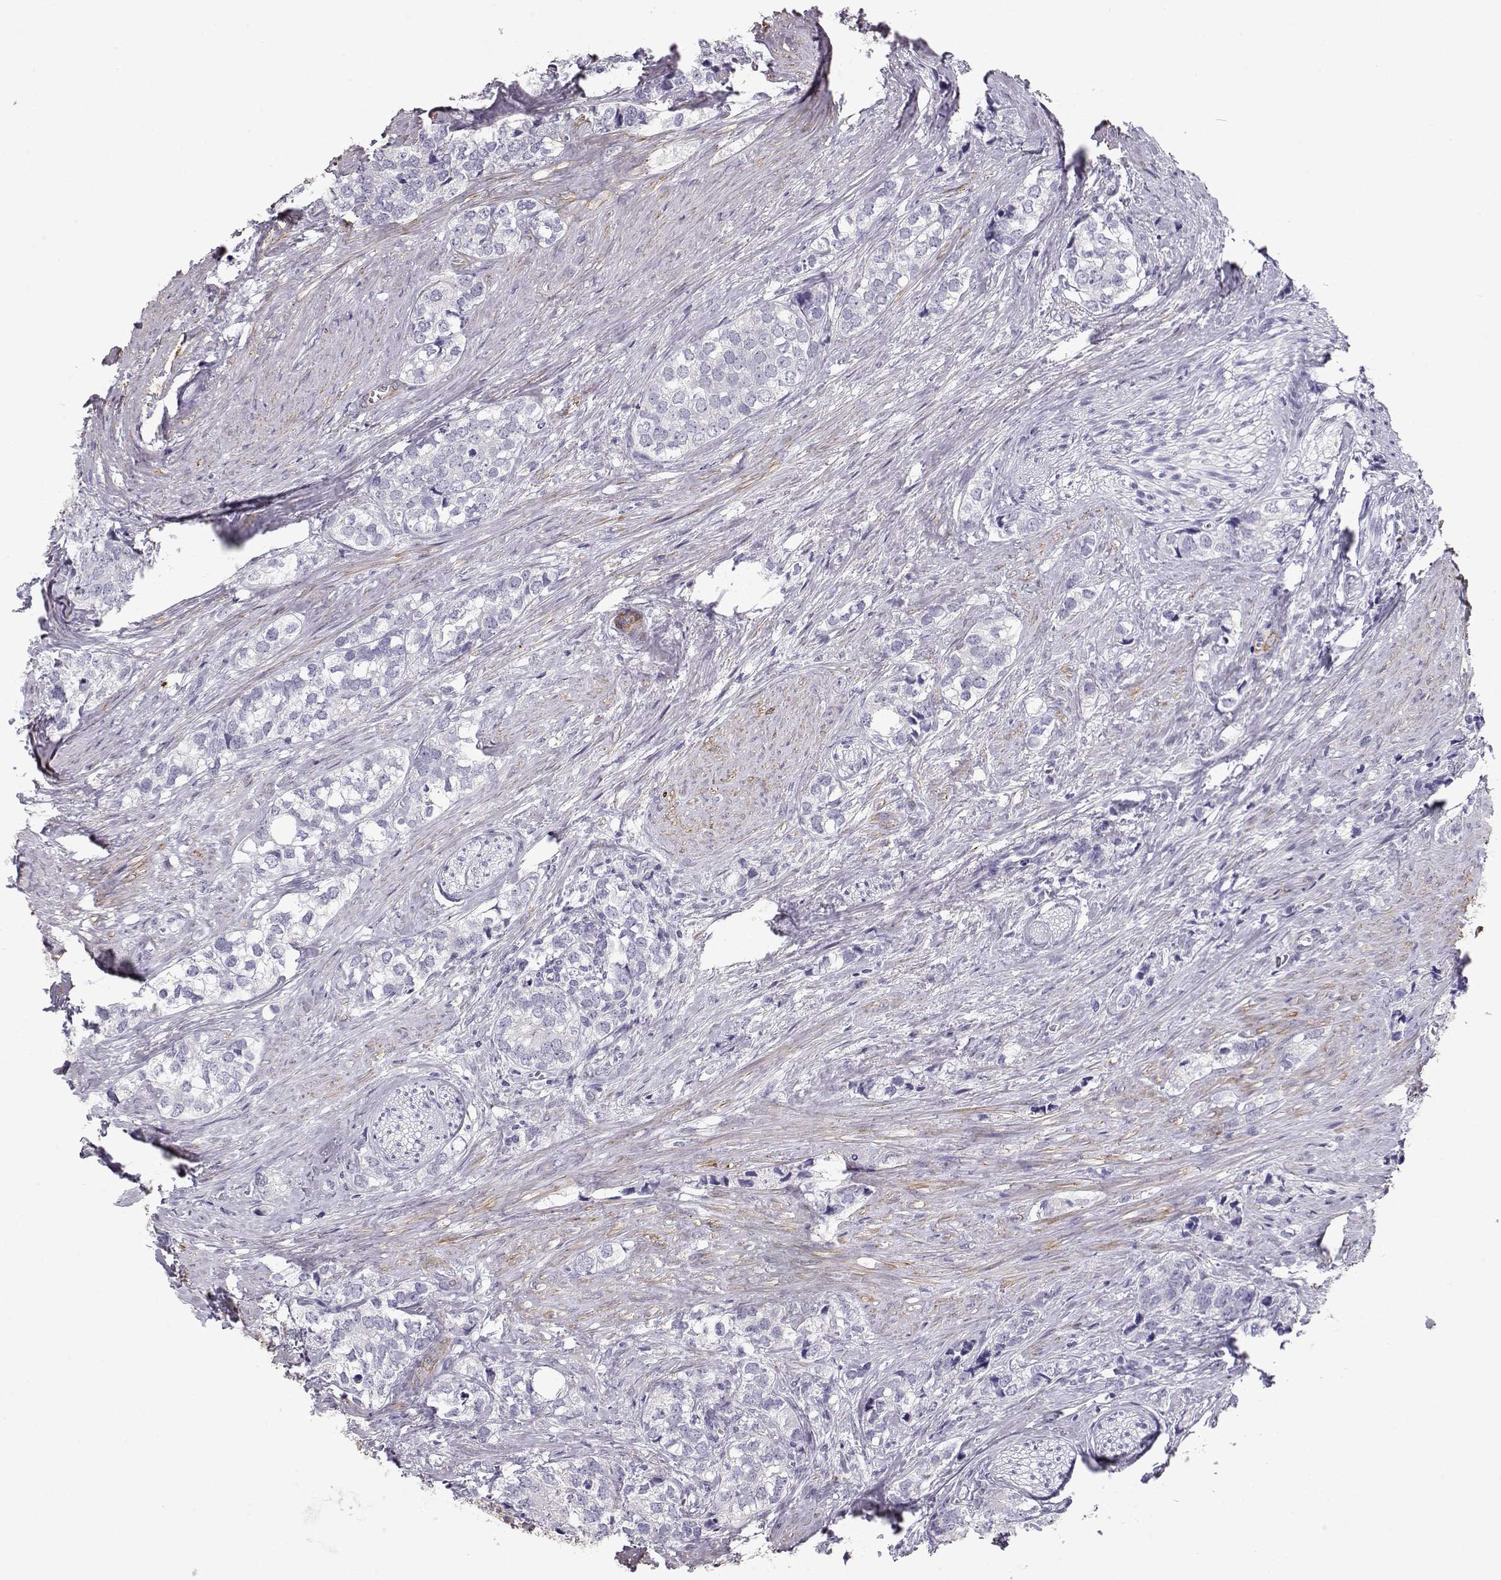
{"staining": {"intensity": "negative", "quantity": "none", "location": "none"}, "tissue": "prostate cancer", "cell_type": "Tumor cells", "image_type": "cancer", "snomed": [{"axis": "morphology", "description": "Adenocarcinoma, NOS"}, {"axis": "topography", "description": "Prostate and seminal vesicle, NOS"}], "caption": "Immunohistochemical staining of prostate cancer exhibits no significant staining in tumor cells.", "gene": "SLITRK3", "patient": {"sex": "male", "age": 63}}